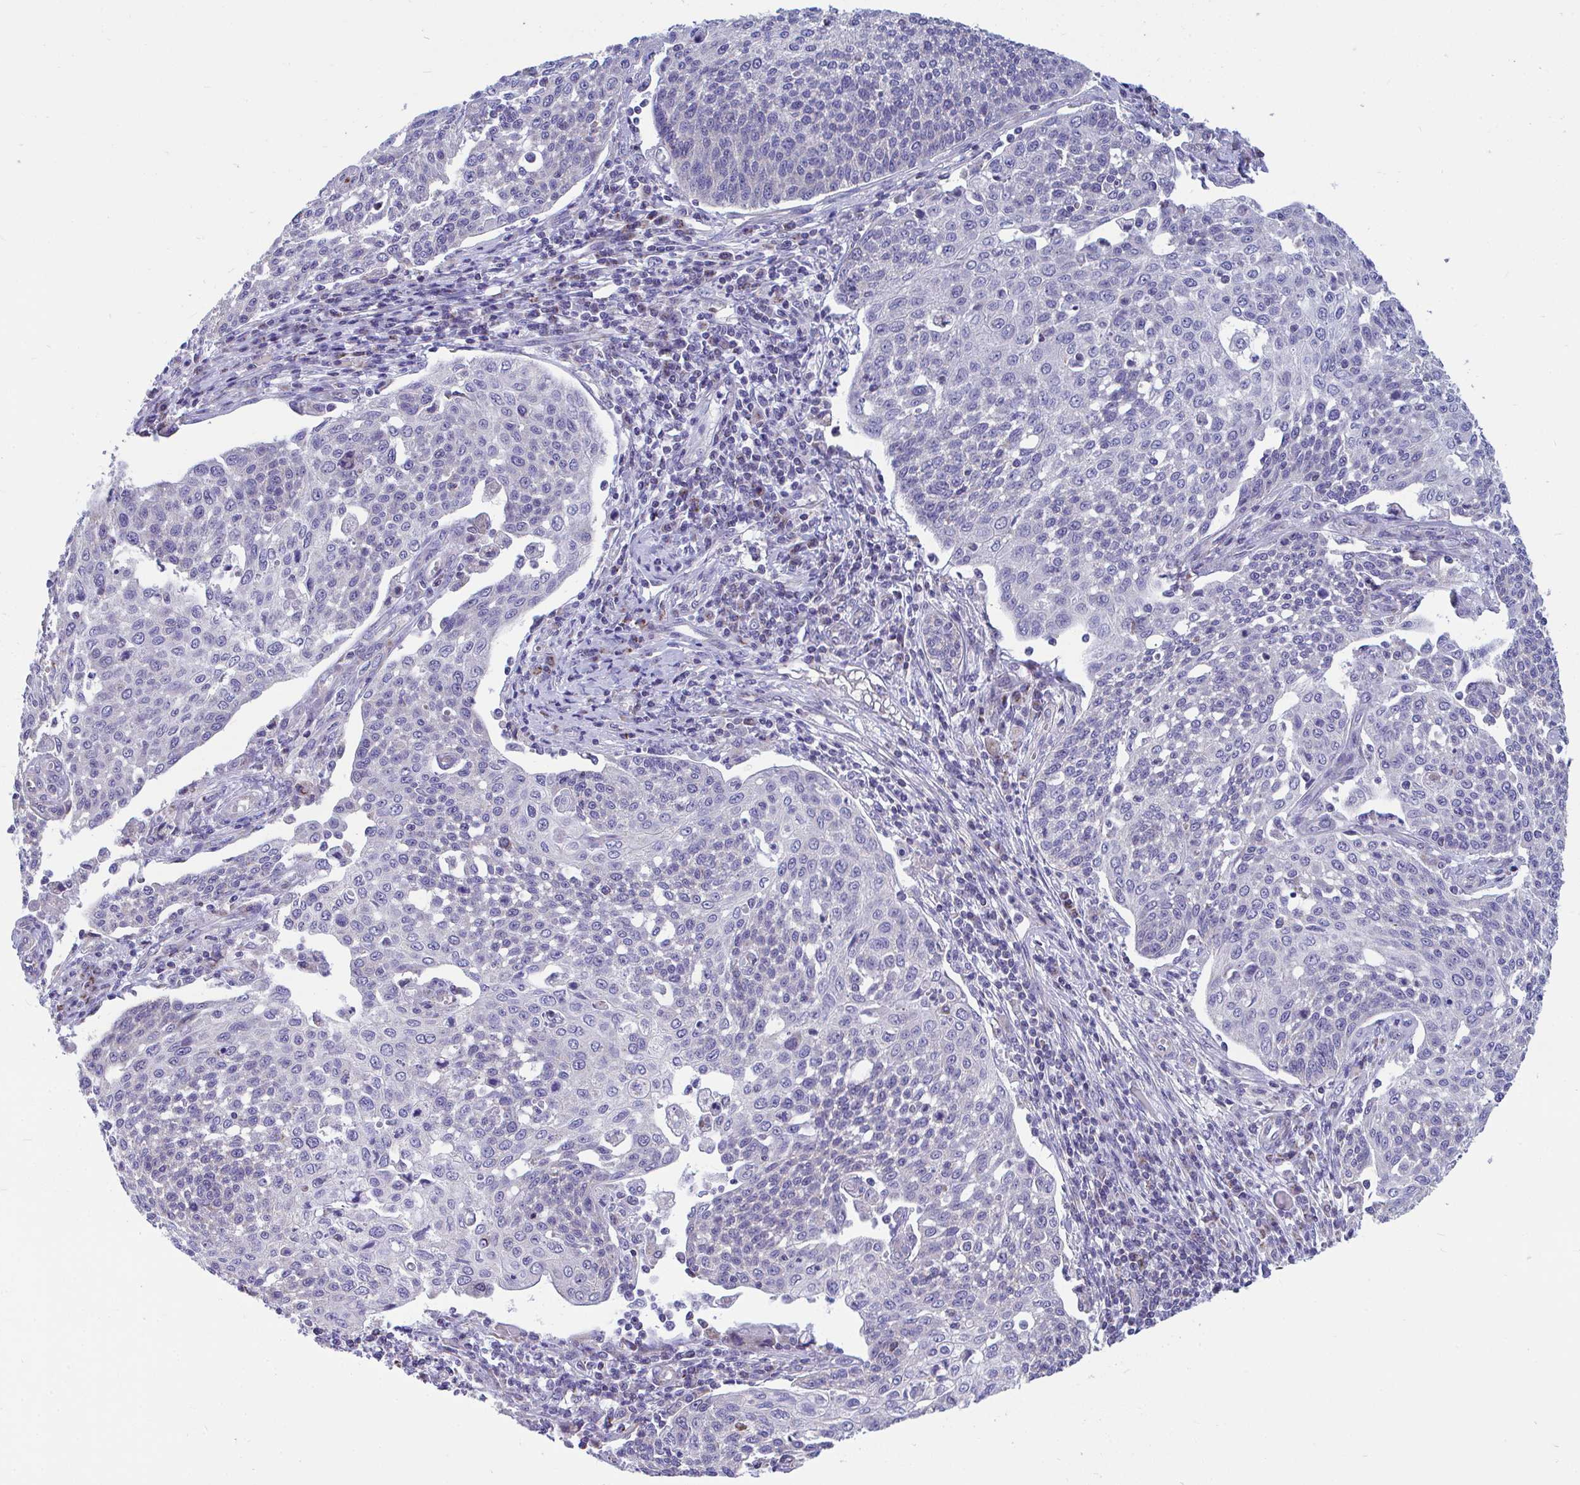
{"staining": {"intensity": "negative", "quantity": "none", "location": "none"}, "tissue": "cervical cancer", "cell_type": "Tumor cells", "image_type": "cancer", "snomed": [{"axis": "morphology", "description": "Squamous cell carcinoma, NOS"}, {"axis": "topography", "description": "Cervix"}], "caption": "The image shows no staining of tumor cells in squamous cell carcinoma (cervical).", "gene": "OR13A1", "patient": {"sex": "female", "age": 34}}